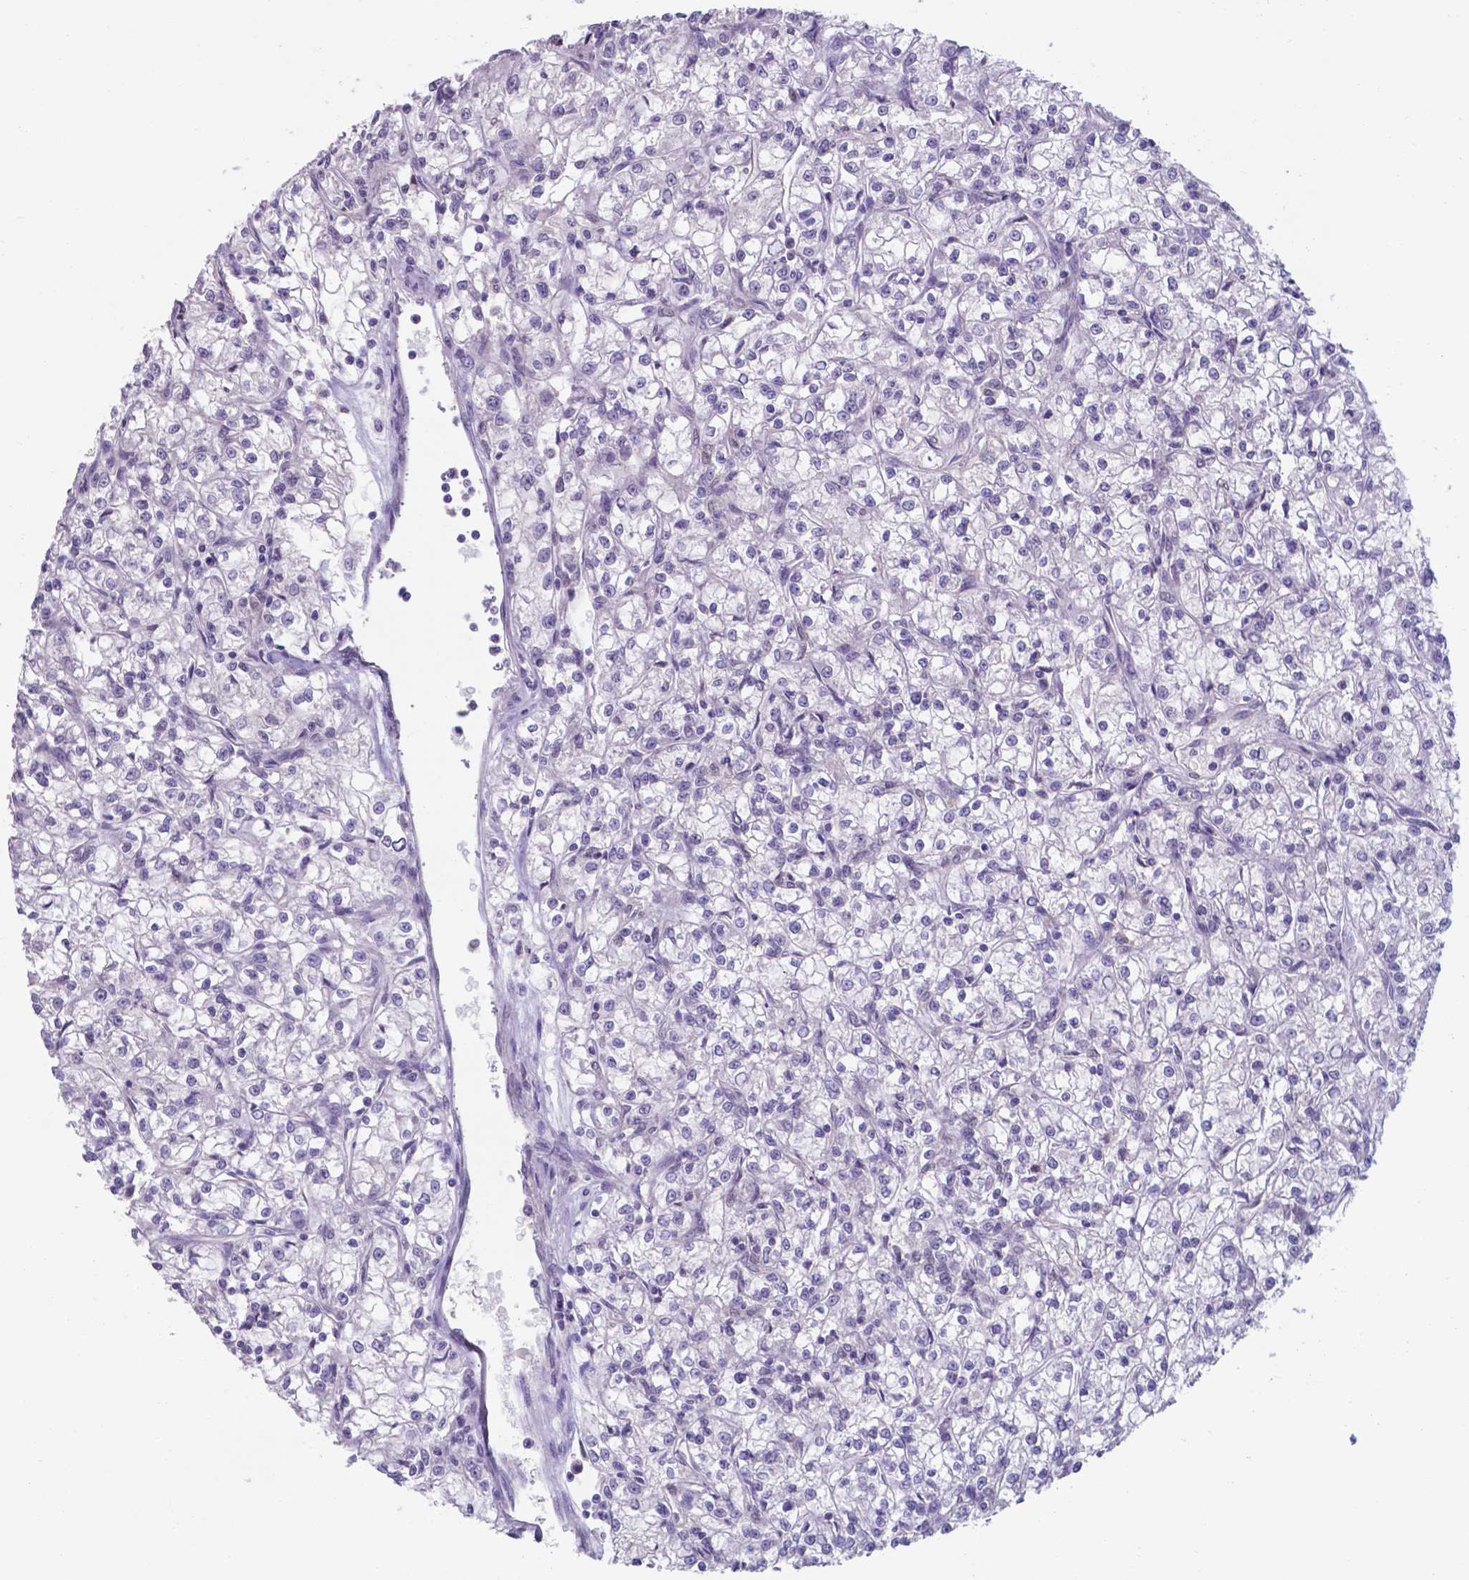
{"staining": {"intensity": "negative", "quantity": "none", "location": "none"}, "tissue": "renal cancer", "cell_type": "Tumor cells", "image_type": "cancer", "snomed": [{"axis": "morphology", "description": "Adenocarcinoma, NOS"}, {"axis": "topography", "description": "Kidney"}], "caption": "High power microscopy micrograph of an IHC photomicrograph of renal adenocarcinoma, revealing no significant expression in tumor cells.", "gene": "UBE2E2", "patient": {"sex": "female", "age": 59}}